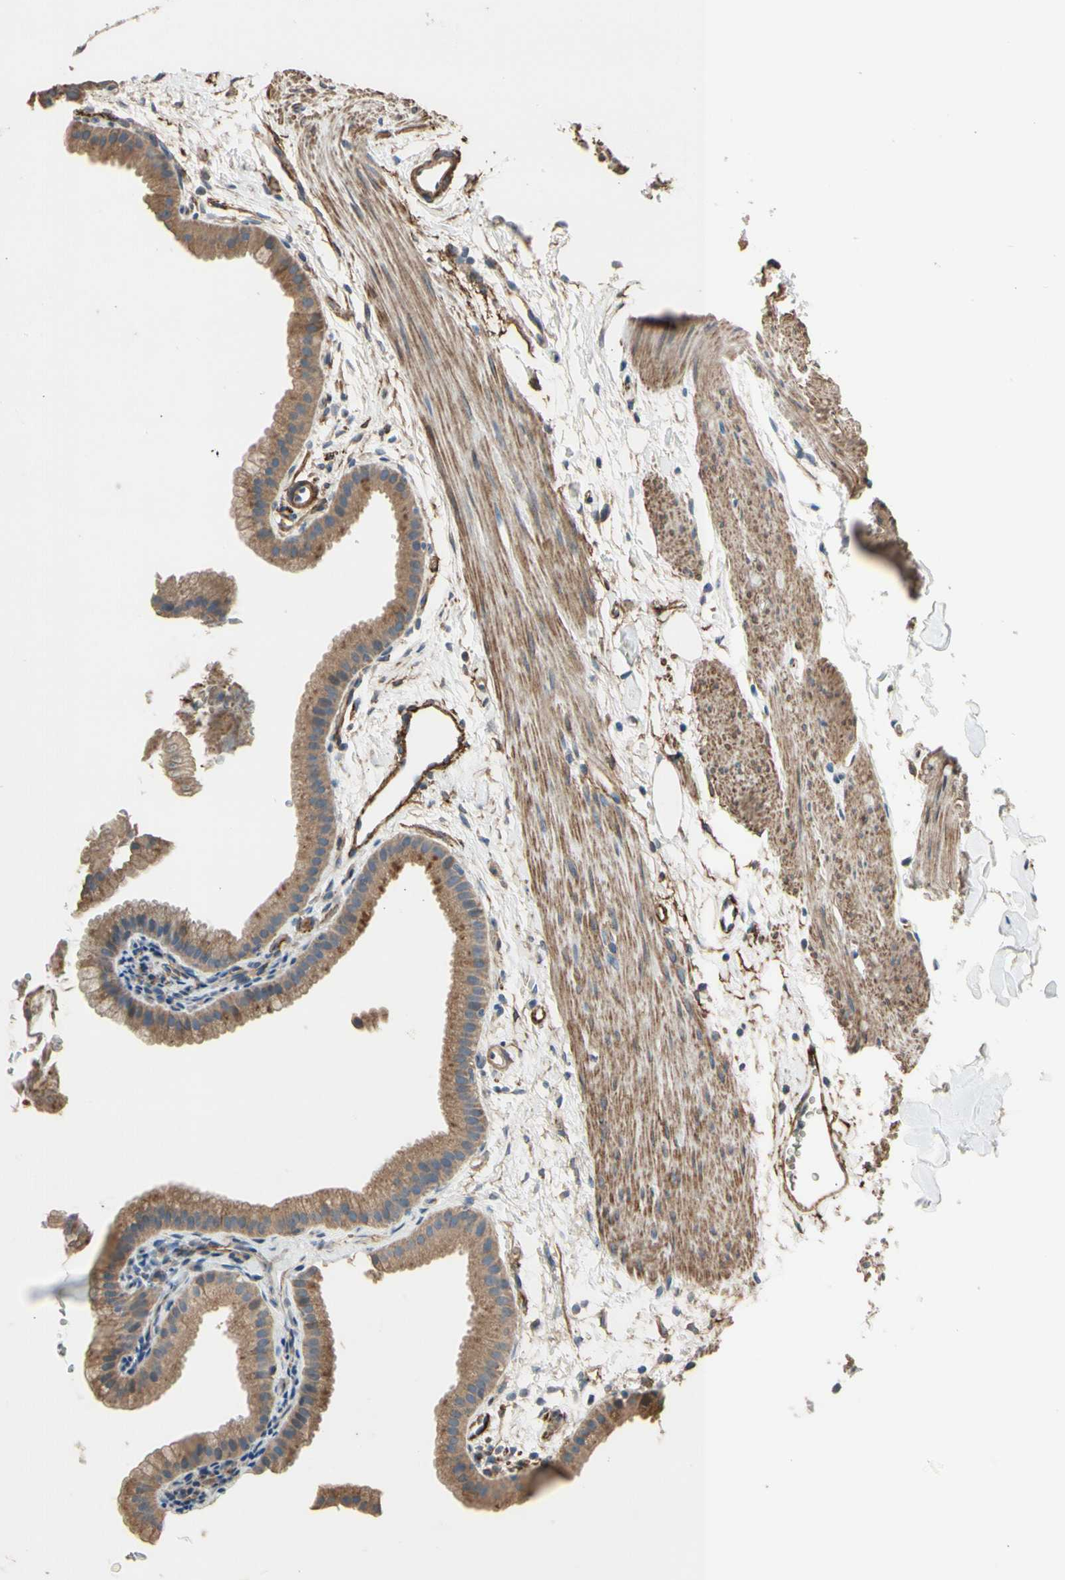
{"staining": {"intensity": "moderate", "quantity": ">75%", "location": "cytoplasmic/membranous"}, "tissue": "gallbladder", "cell_type": "Glandular cells", "image_type": "normal", "snomed": [{"axis": "morphology", "description": "Normal tissue, NOS"}, {"axis": "topography", "description": "Gallbladder"}], "caption": "The immunohistochemical stain highlights moderate cytoplasmic/membranous positivity in glandular cells of benign gallbladder. The protein of interest is stained brown, and the nuclei are stained in blue (DAB IHC with brightfield microscopy, high magnification).", "gene": "SUSD2", "patient": {"sex": "female", "age": 64}}